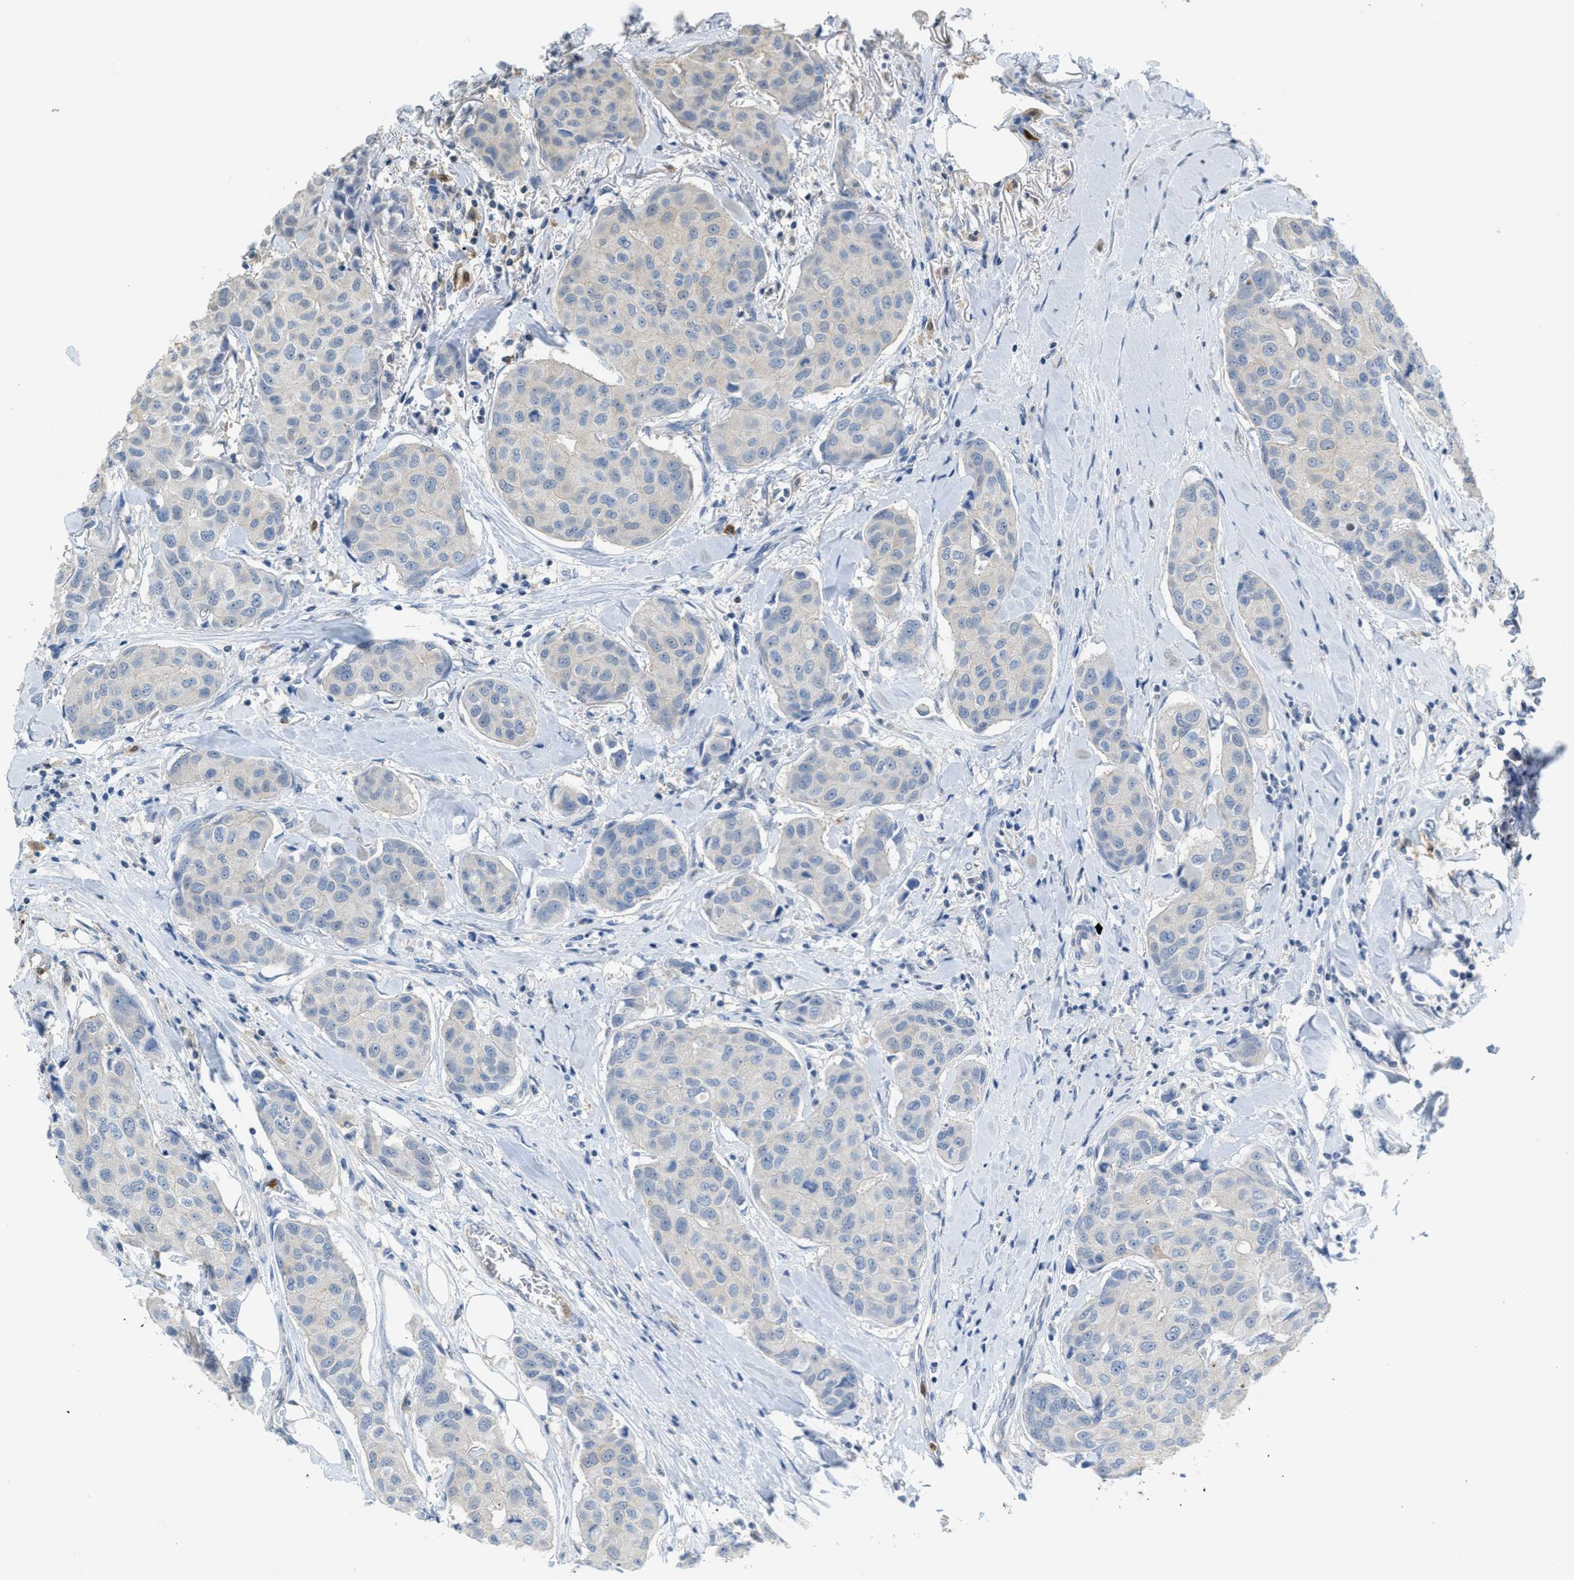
{"staining": {"intensity": "negative", "quantity": "none", "location": "none"}, "tissue": "breast cancer", "cell_type": "Tumor cells", "image_type": "cancer", "snomed": [{"axis": "morphology", "description": "Duct carcinoma"}, {"axis": "topography", "description": "Breast"}], "caption": "IHC photomicrograph of breast cancer (intraductal carcinoma) stained for a protein (brown), which reveals no staining in tumor cells. (Stains: DAB immunohistochemistry with hematoxylin counter stain, Microscopy: brightfield microscopy at high magnification).", "gene": "SERPINB1", "patient": {"sex": "female", "age": 80}}